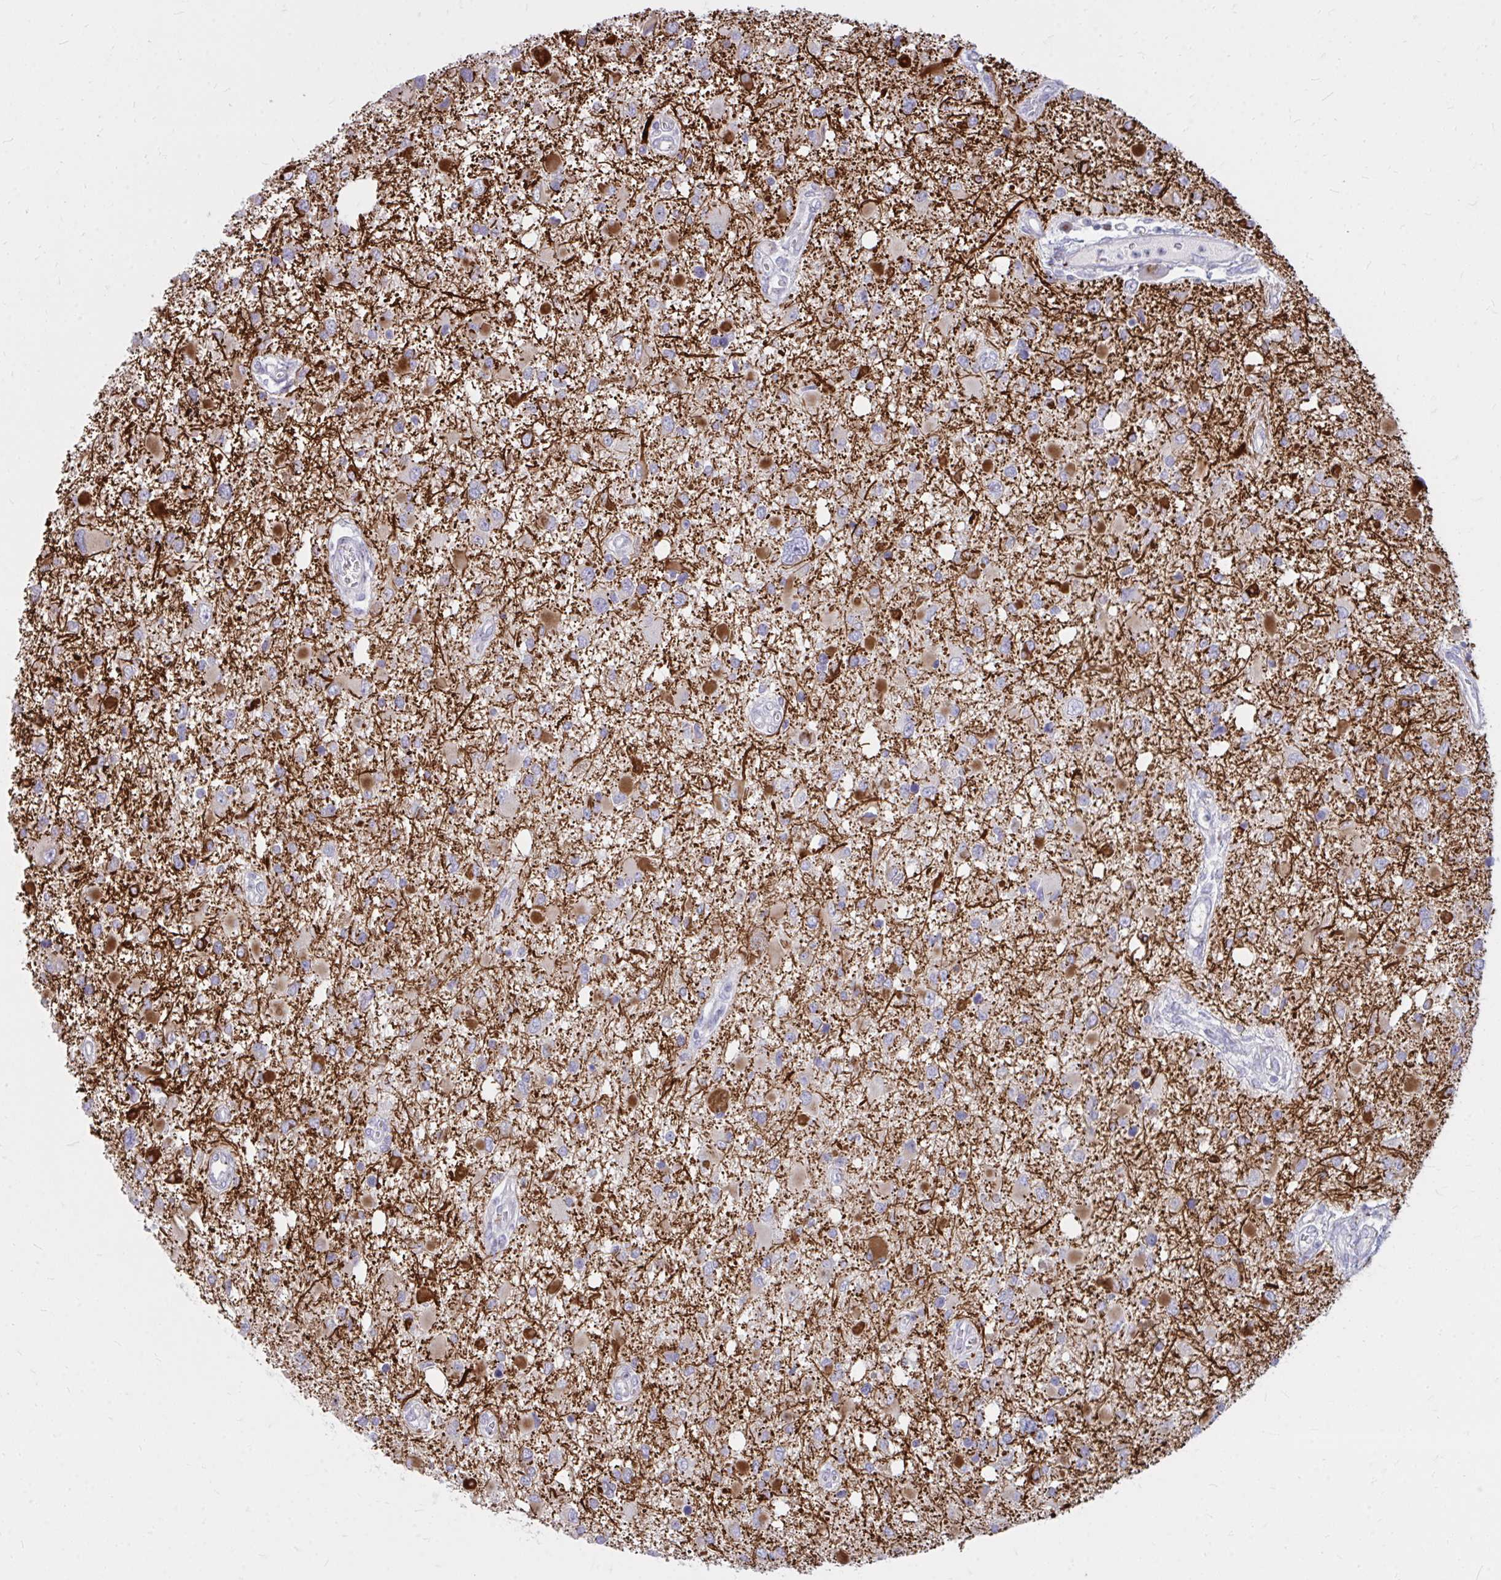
{"staining": {"intensity": "strong", "quantity": "<25%", "location": "cytoplasmic/membranous"}, "tissue": "glioma", "cell_type": "Tumor cells", "image_type": "cancer", "snomed": [{"axis": "morphology", "description": "Glioma, malignant, High grade"}, {"axis": "topography", "description": "Brain"}], "caption": "Approximately <25% of tumor cells in human malignant glioma (high-grade) display strong cytoplasmic/membranous protein positivity as visualized by brown immunohistochemical staining.", "gene": "RAB6B", "patient": {"sex": "male", "age": 53}}